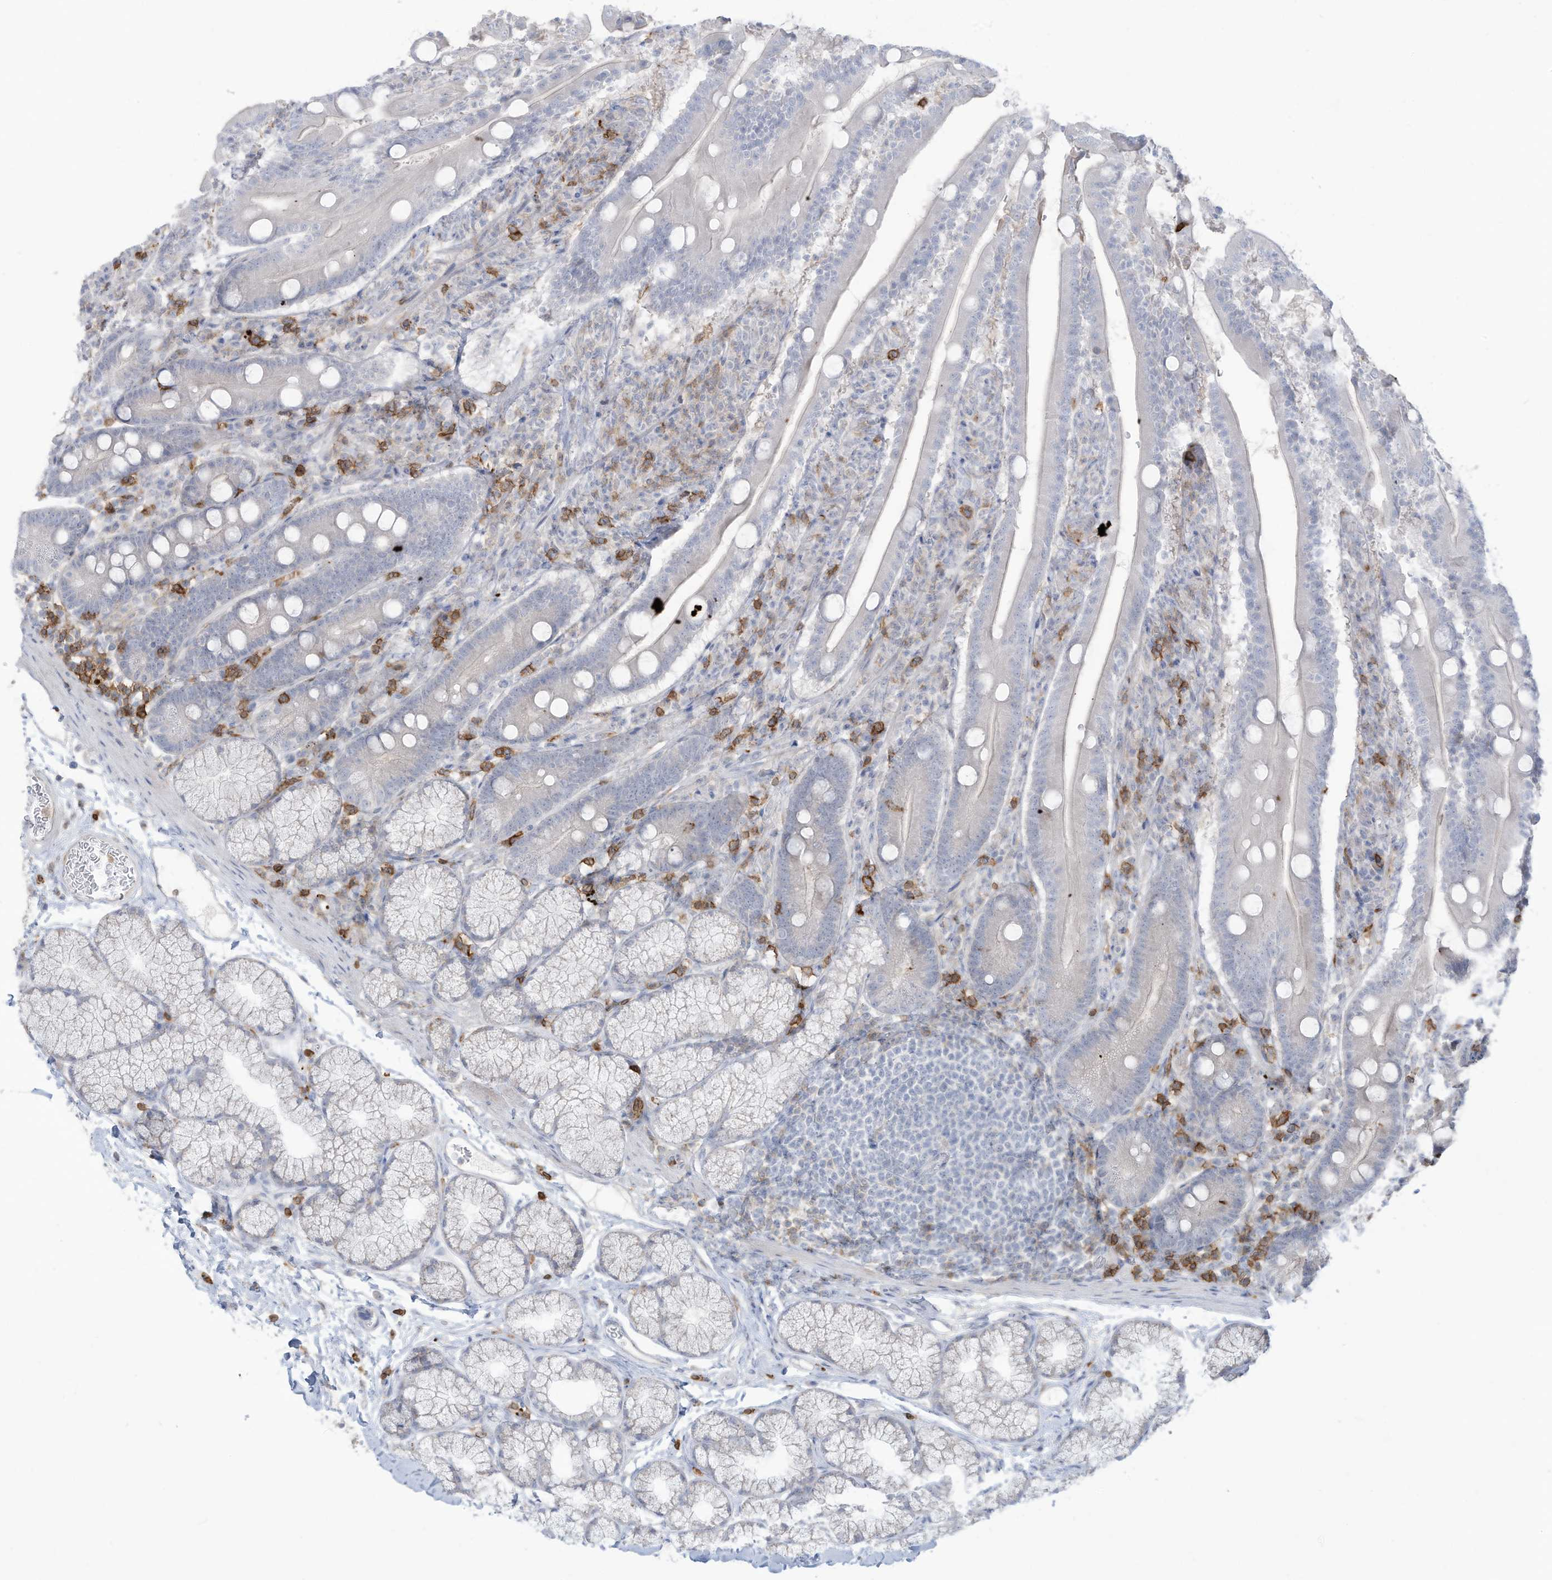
{"staining": {"intensity": "negative", "quantity": "none", "location": "none"}, "tissue": "duodenum", "cell_type": "Glandular cells", "image_type": "normal", "snomed": [{"axis": "morphology", "description": "Normal tissue, NOS"}, {"axis": "topography", "description": "Duodenum"}], "caption": "Immunohistochemical staining of normal duodenum shows no significant staining in glandular cells. (Stains: DAB immunohistochemistry (IHC) with hematoxylin counter stain, Microscopy: brightfield microscopy at high magnification).", "gene": "NOTO", "patient": {"sex": "male", "age": 35}}